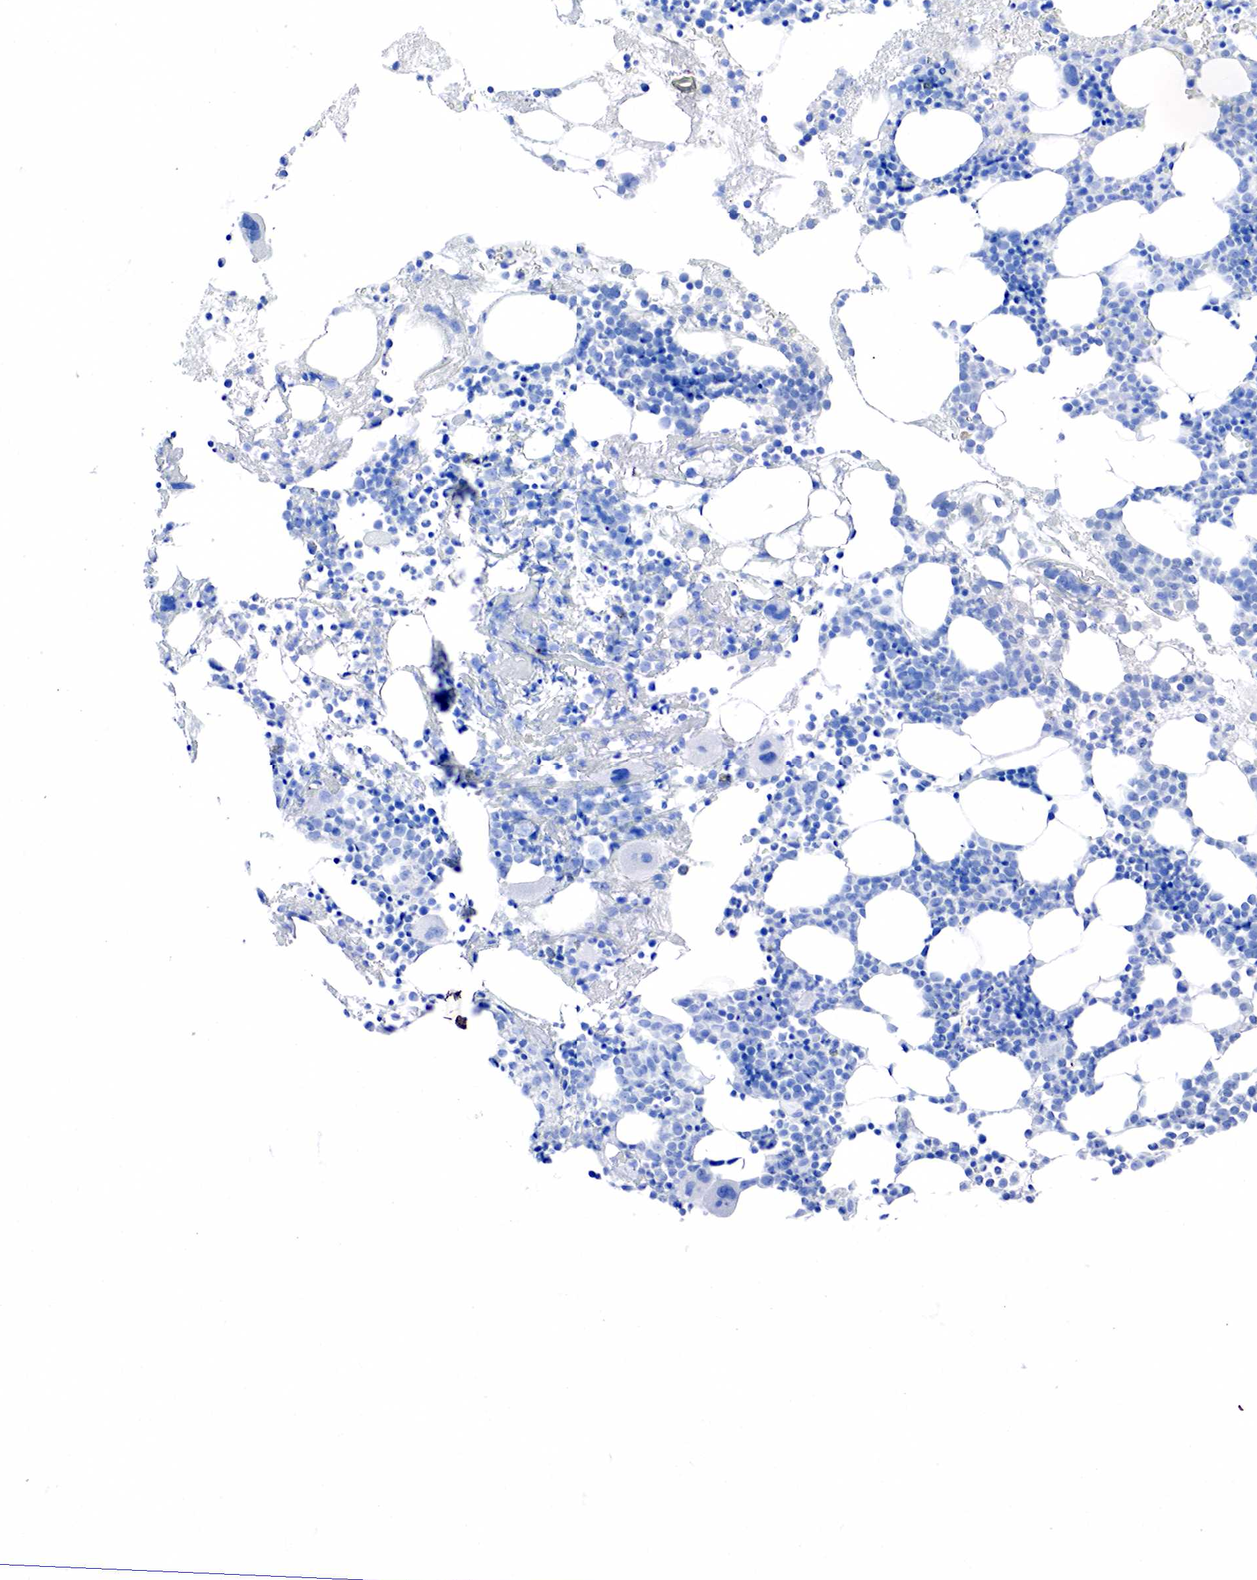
{"staining": {"intensity": "negative", "quantity": "none", "location": "none"}, "tissue": "bone marrow", "cell_type": "Hematopoietic cells", "image_type": "normal", "snomed": [{"axis": "morphology", "description": "Normal tissue, NOS"}, {"axis": "topography", "description": "Bone marrow"}], "caption": "This micrograph is of normal bone marrow stained with IHC to label a protein in brown with the nuclei are counter-stained blue. There is no positivity in hematopoietic cells.", "gene": "ACTA1", "patient": {"sex": "male", "age": 75}}